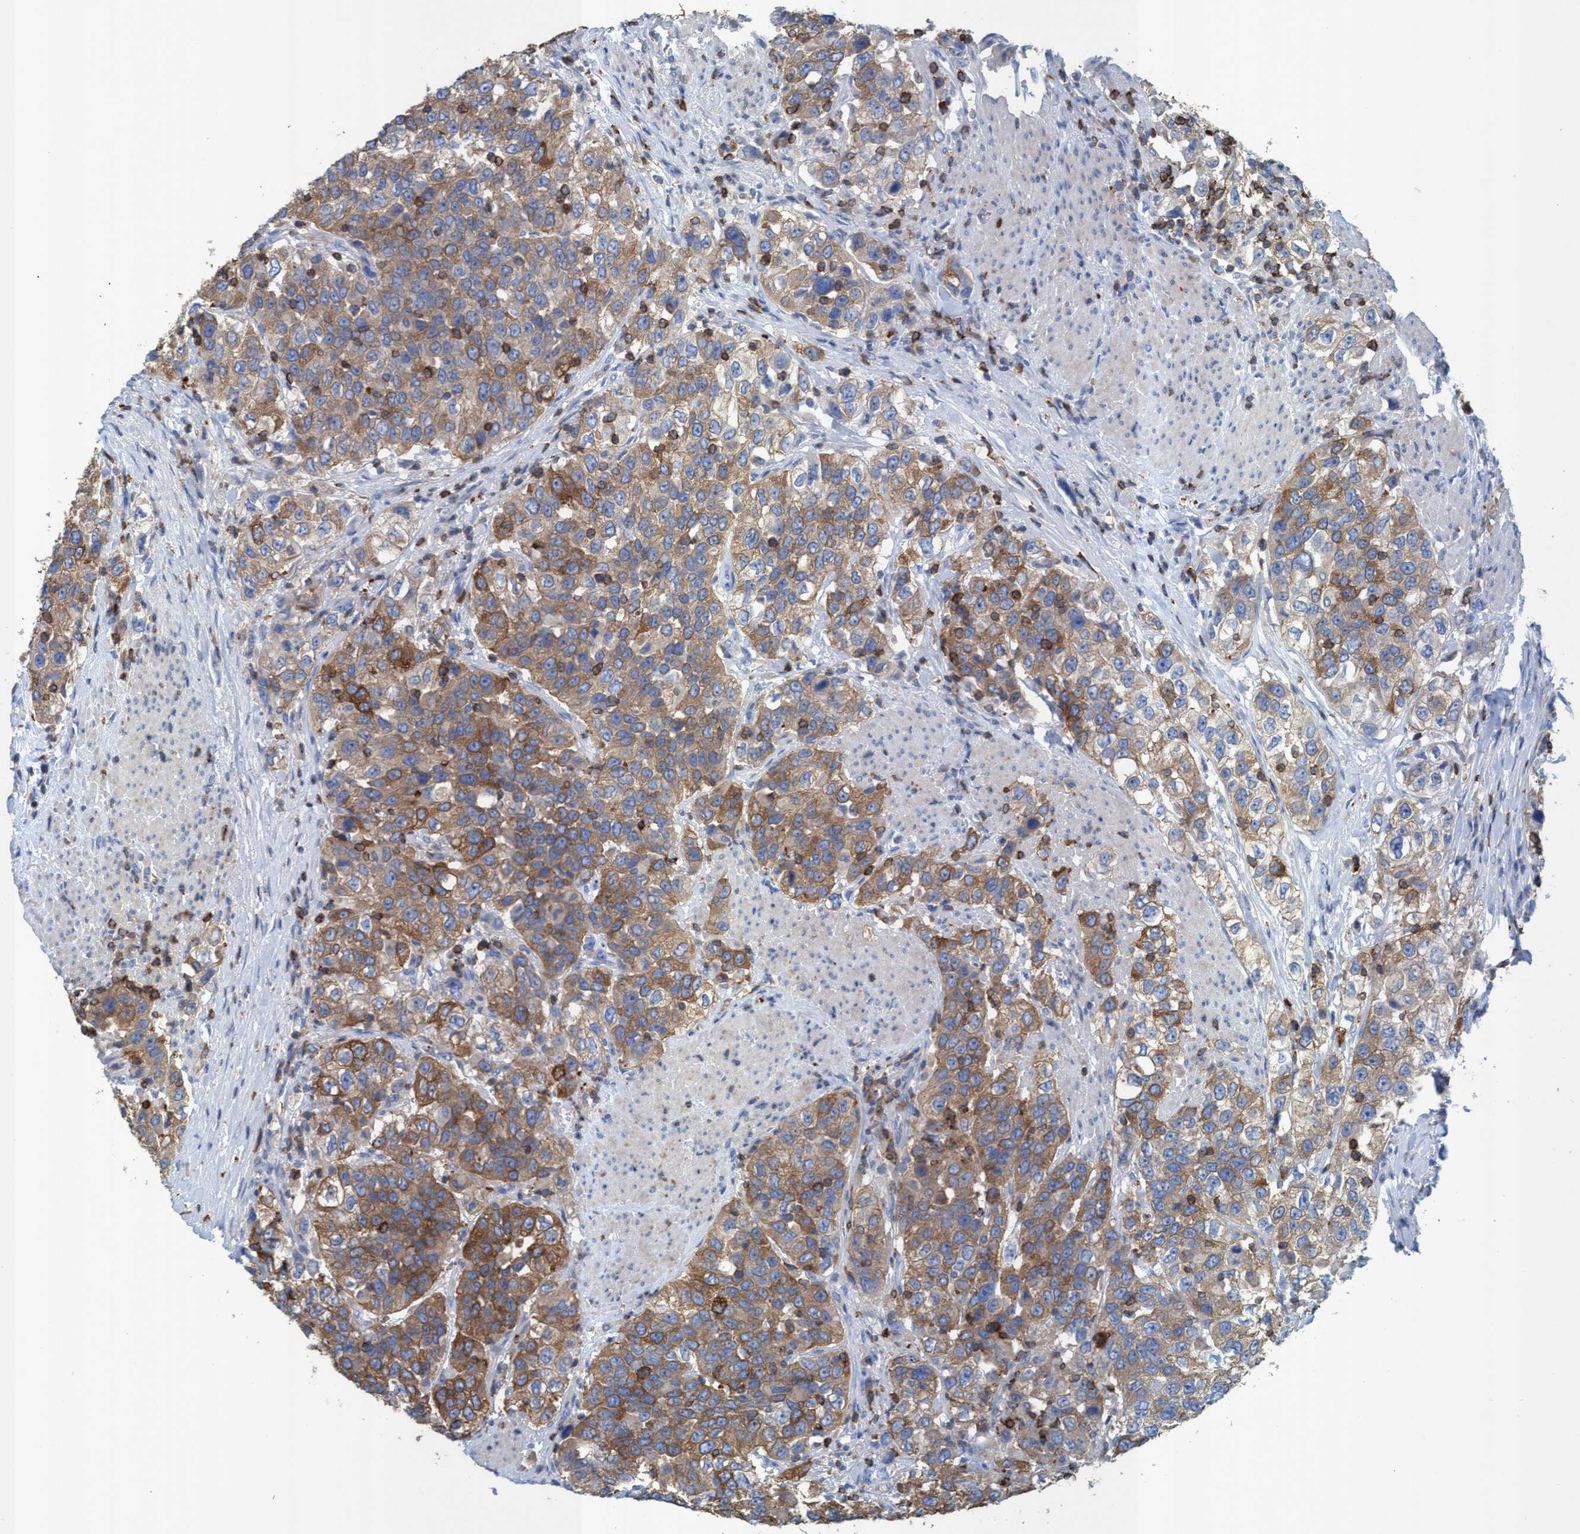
{"staining": {"intensity": "moderate", "quantity": ">75%", "location": "cytoplasmic/membranous"}, "tissue": "urothelial cancer", "cell_type": "Tumor cells", "image_type": "cancer", "snomed": [{"axis": "morphology", "description": "Urothelial carcinoma, High grade"}, {"axis": "topography", "description": "Urinary bladder"}], "caption": "Approximately >75% of tumor cells in human urothelial cancer demonstrate moderate cytoplasmic/membranous protein staining as visualized by brown immunohistochemical staining.", "gene": "EZR", "patient": {"sex": "female", "age": 80}}